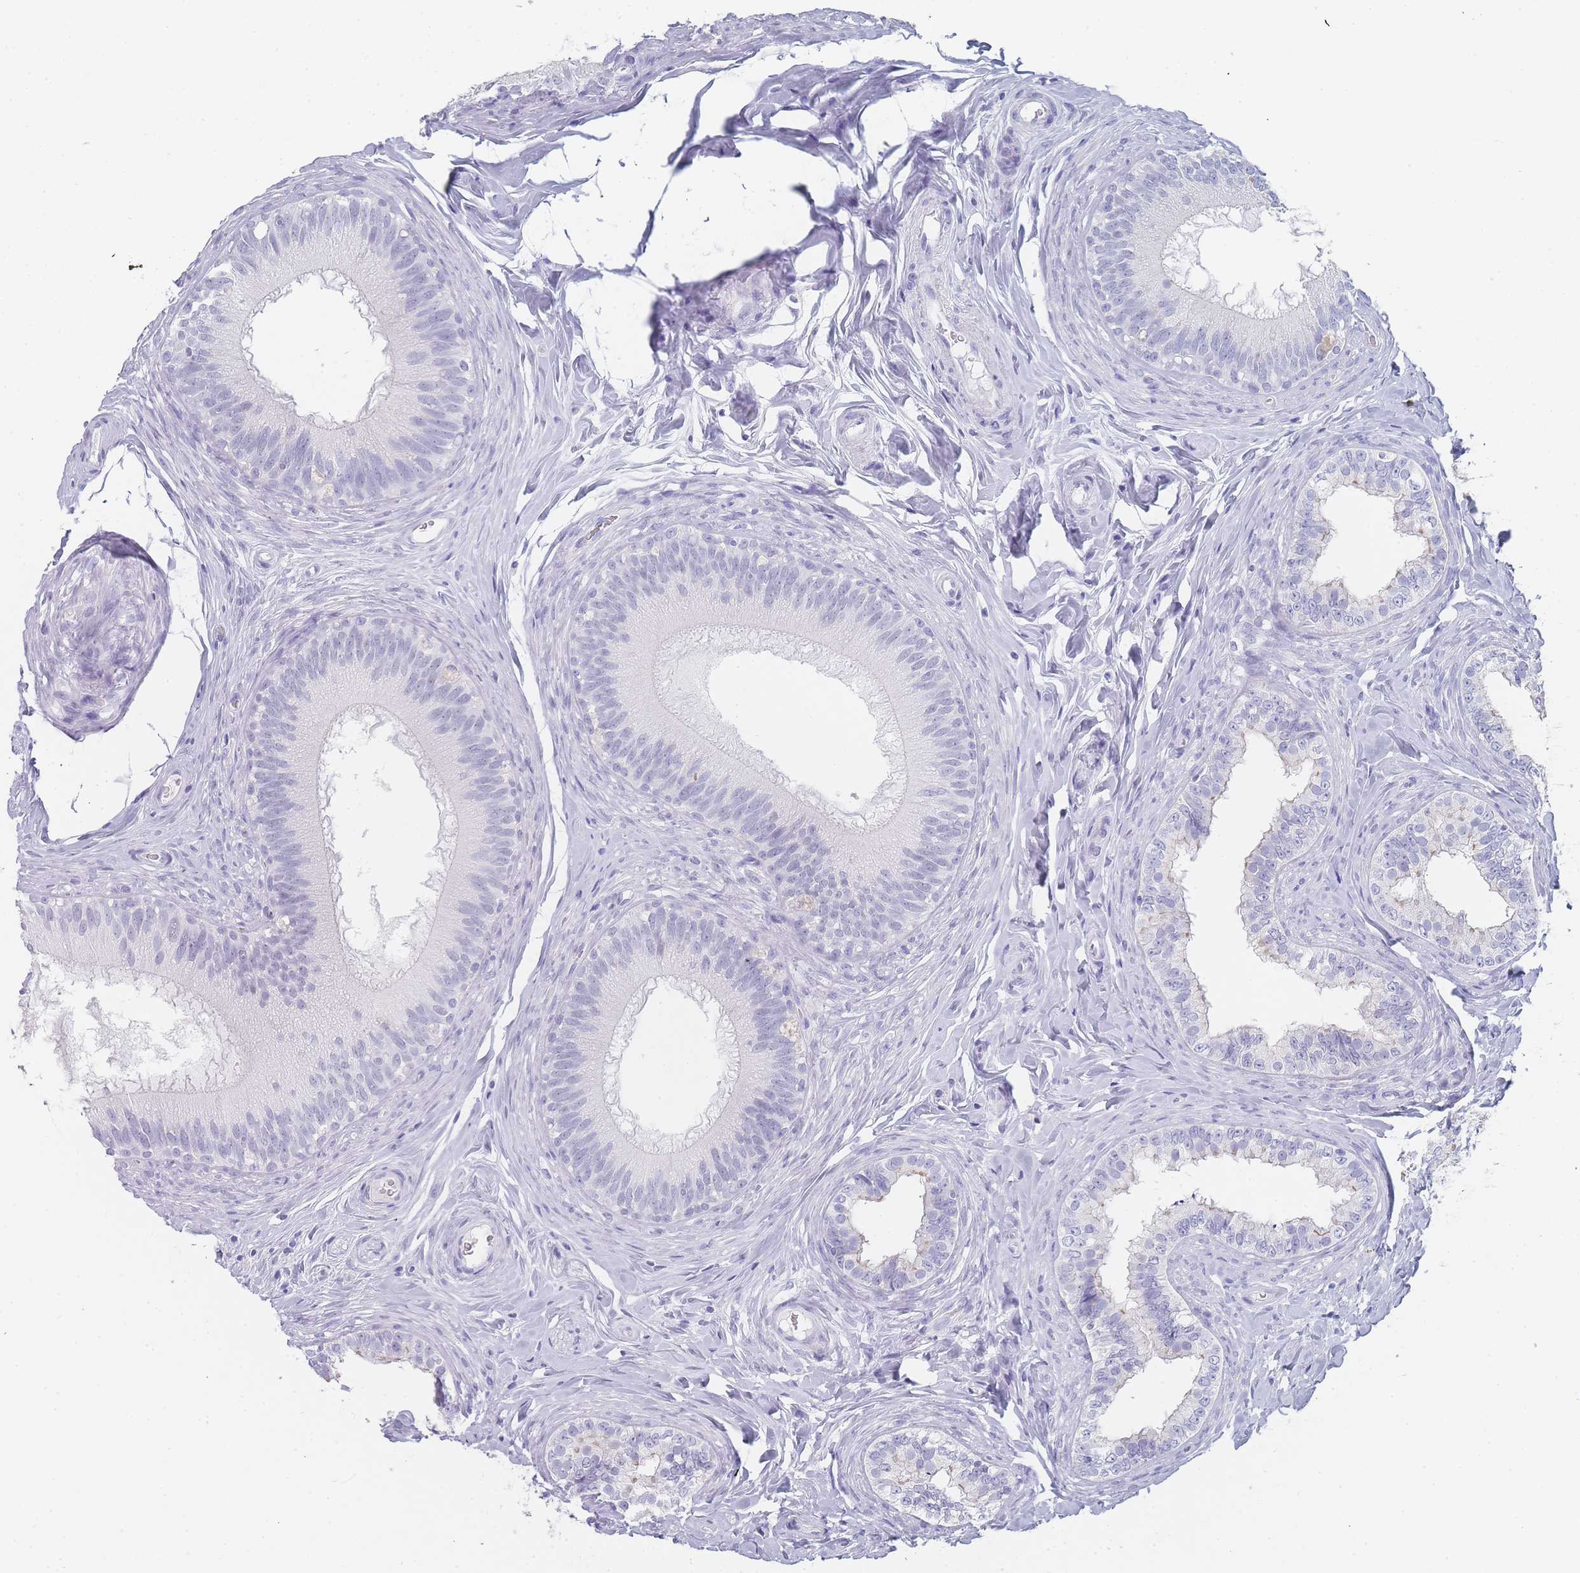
{"staining": {"intensity": "negative", "quantity": "none", "location": "none"}, "tissue": "epididymis", "cell_type": "Glandular cells", "image_type": "normal", "snomed": [{"axis": "morphology", "description": "Normal tissue, NOS"}, {"axis": "topography", "description": "Epididymis"}], "caption": "An image of human epididymis is negative for staining in glandular cells. (Brightfield microscopy of DAB (3,3'-diaminobenzidine) immunohistochemistry (IHC) at high magnification).", "gene": "IMPG1", "patient": {"sex": "male", "age": 38}}